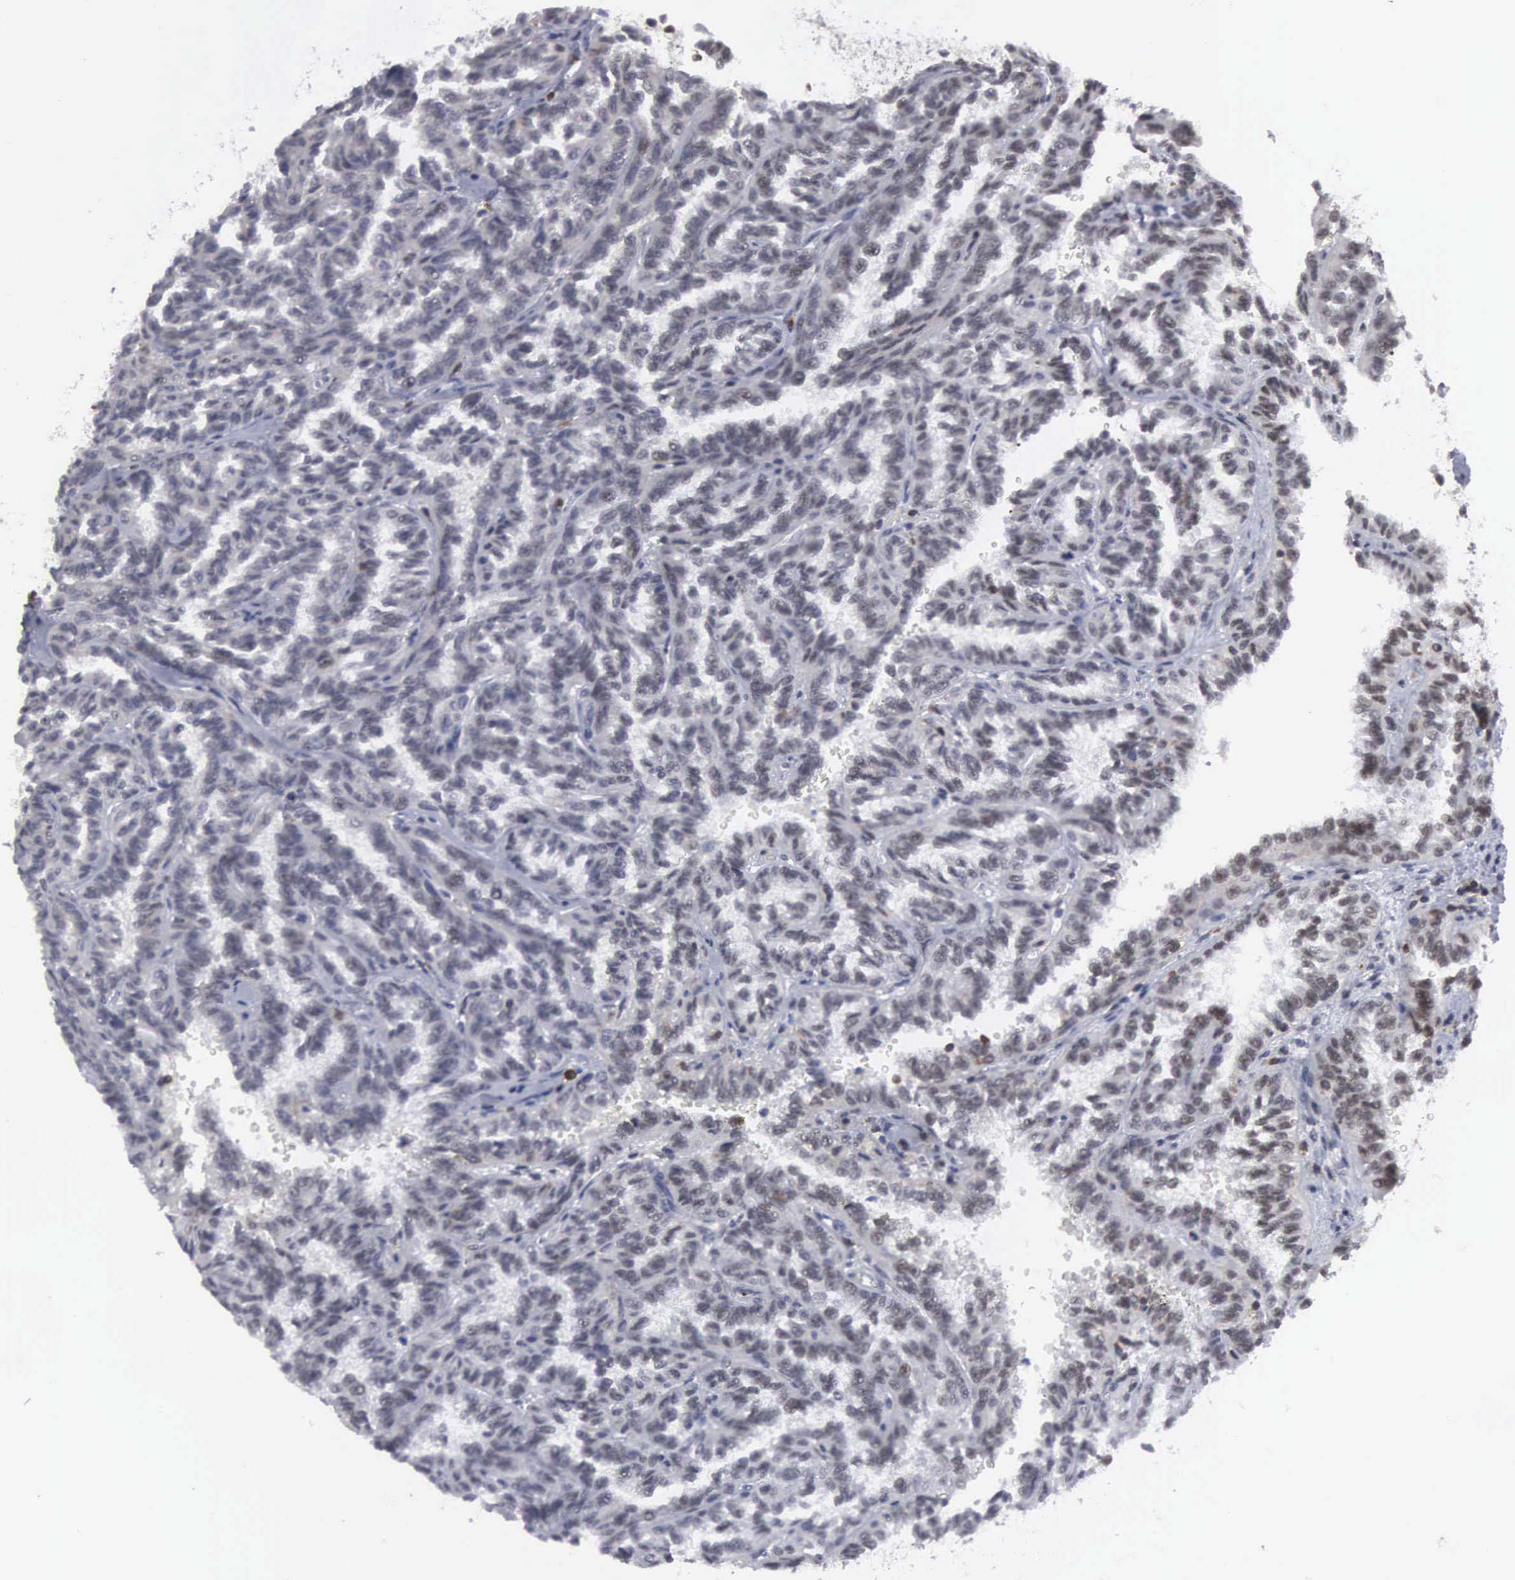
{"staining": {"intensity": "weak", "quantity": "<25%", "location": "nuclear"}, "tissue": "renal cancer", "cell_type": "Tumor cells", "image_type": "cancer", "snomed": [{"axis": "morphology", "description": "Inflammation, NOS"}, {"axis": "morphology", "description": "Adenocarcinoma, NOS"}, {"axis": "topography", "description": "Kidney"}], "caption": "Renal cancer was stained to show a protein in brown. There is no significant positivity in tumor cells. (Immunohistochemistry, brightfield microscopy, high magnification).", "gene": "TRMT5", "patient": {"sex": "male", "age": 68}}